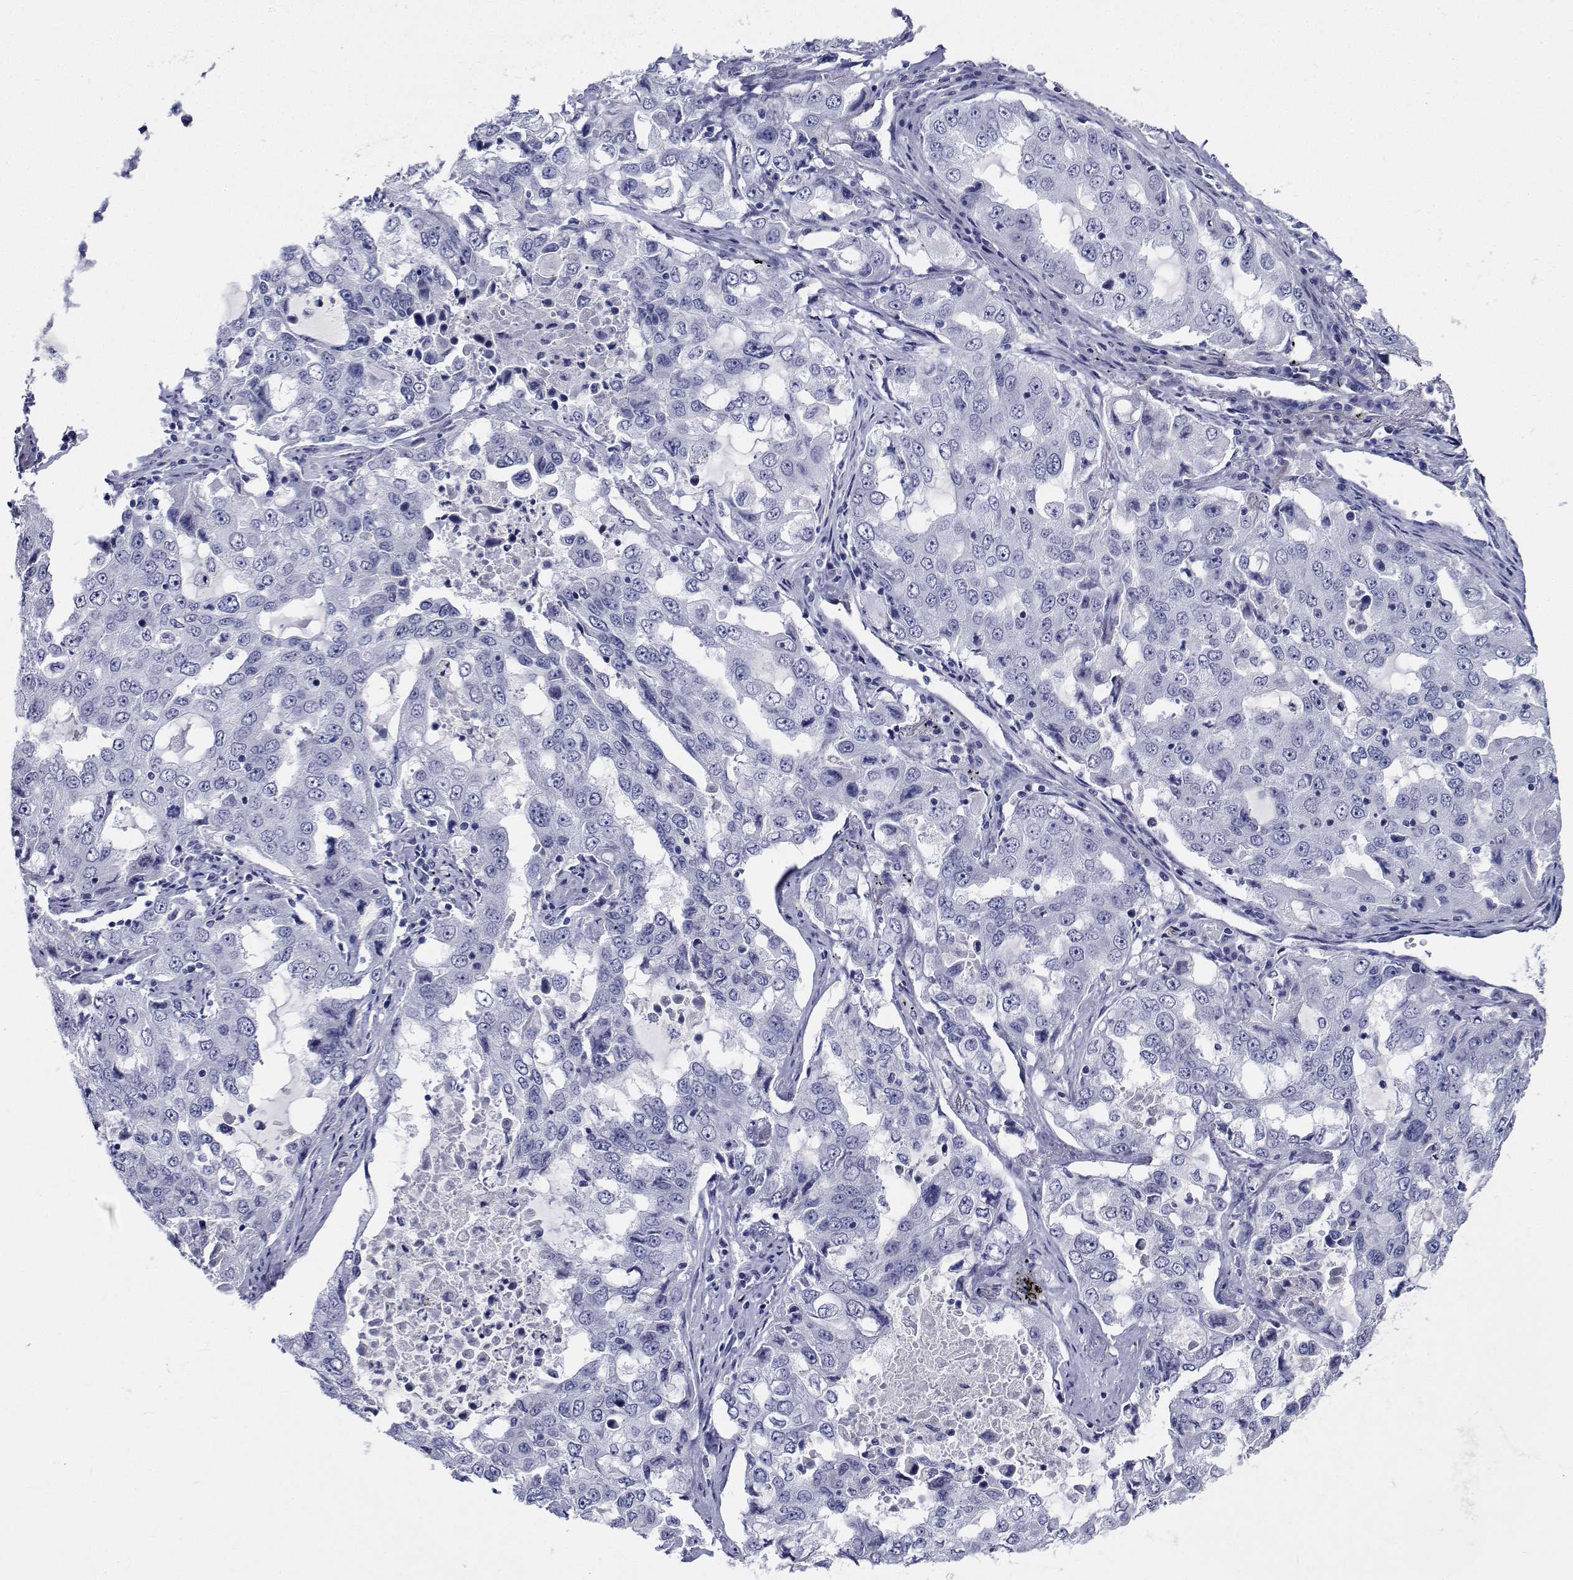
{"staining": {"intensity": "negative", "quantity": "none", "location": "none"}, "tissue": "lung cancer", "cell_type": "Tumor cells", "image_type": "cancer", "snomed": [{"axis": "morphology", "description": "Adenocarcinoma, NOS"}, {"axis": "topography", "description": "Lung"}], "caption": "A micrograph of human lung adenocarcinoma is negative for staining in tumor cells.", "gene": "PLXNA4", "patient": {"sex": "female", "age": 61}}